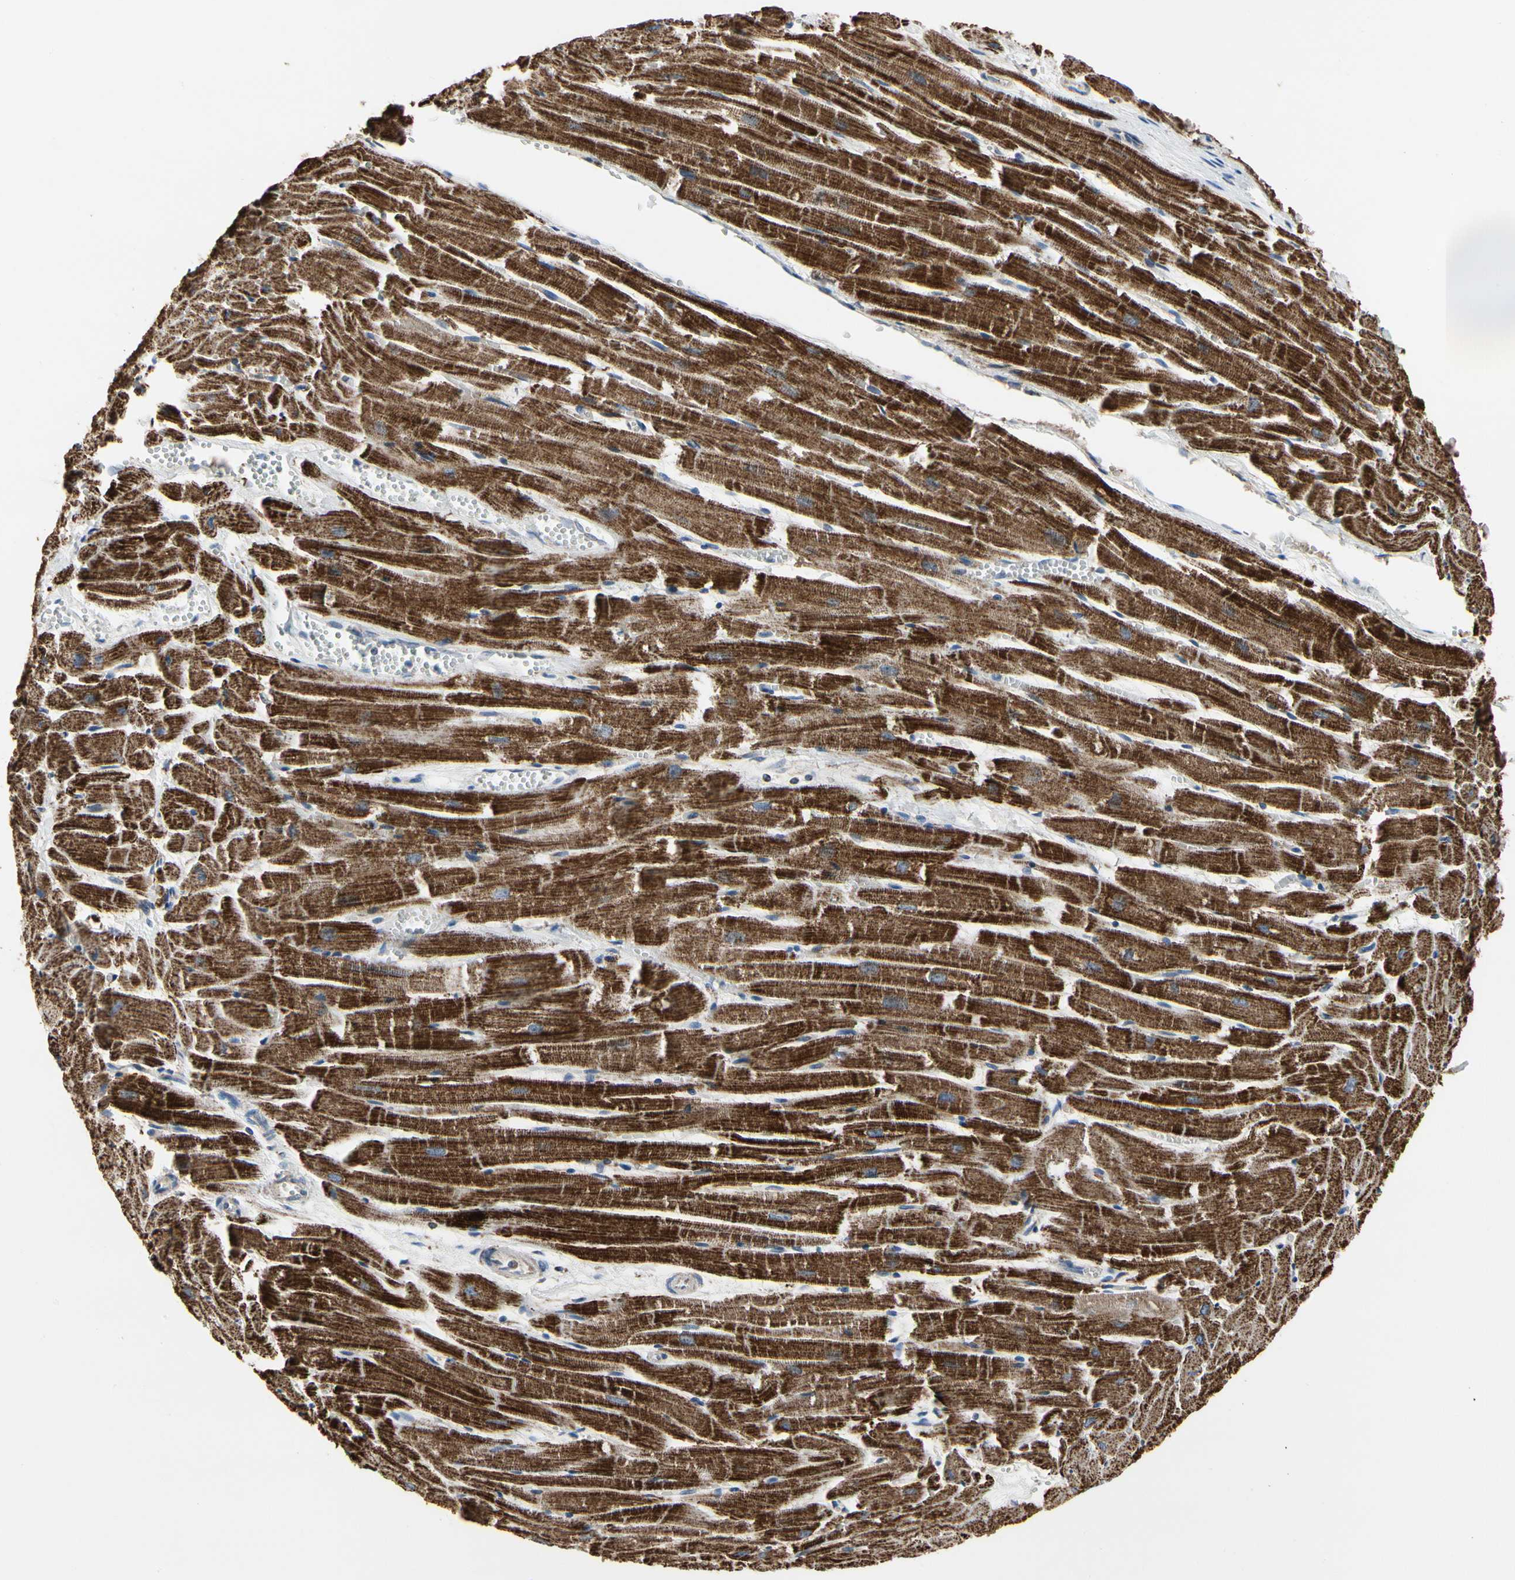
{"staining": {"intensity": "strong", "quantity": ">75%", "location": "cytoplasmic/membranous"}, "tissue": "heart muscle", "cell_type": "Cardiomyocytes", "image_type": "normal", "snomed": [{"axis": "morphology", "description": "Normal tissue, NOS"}, {"axis": "topography", "description": "Heart"}], "caption": "A brown stain labels strong cytoplasmic/membranous staining of a protein in cardiomyocytes of normal heart muscle.", "gene": "TUBA1A", "patient": {"sex": "female", "age": 19}}